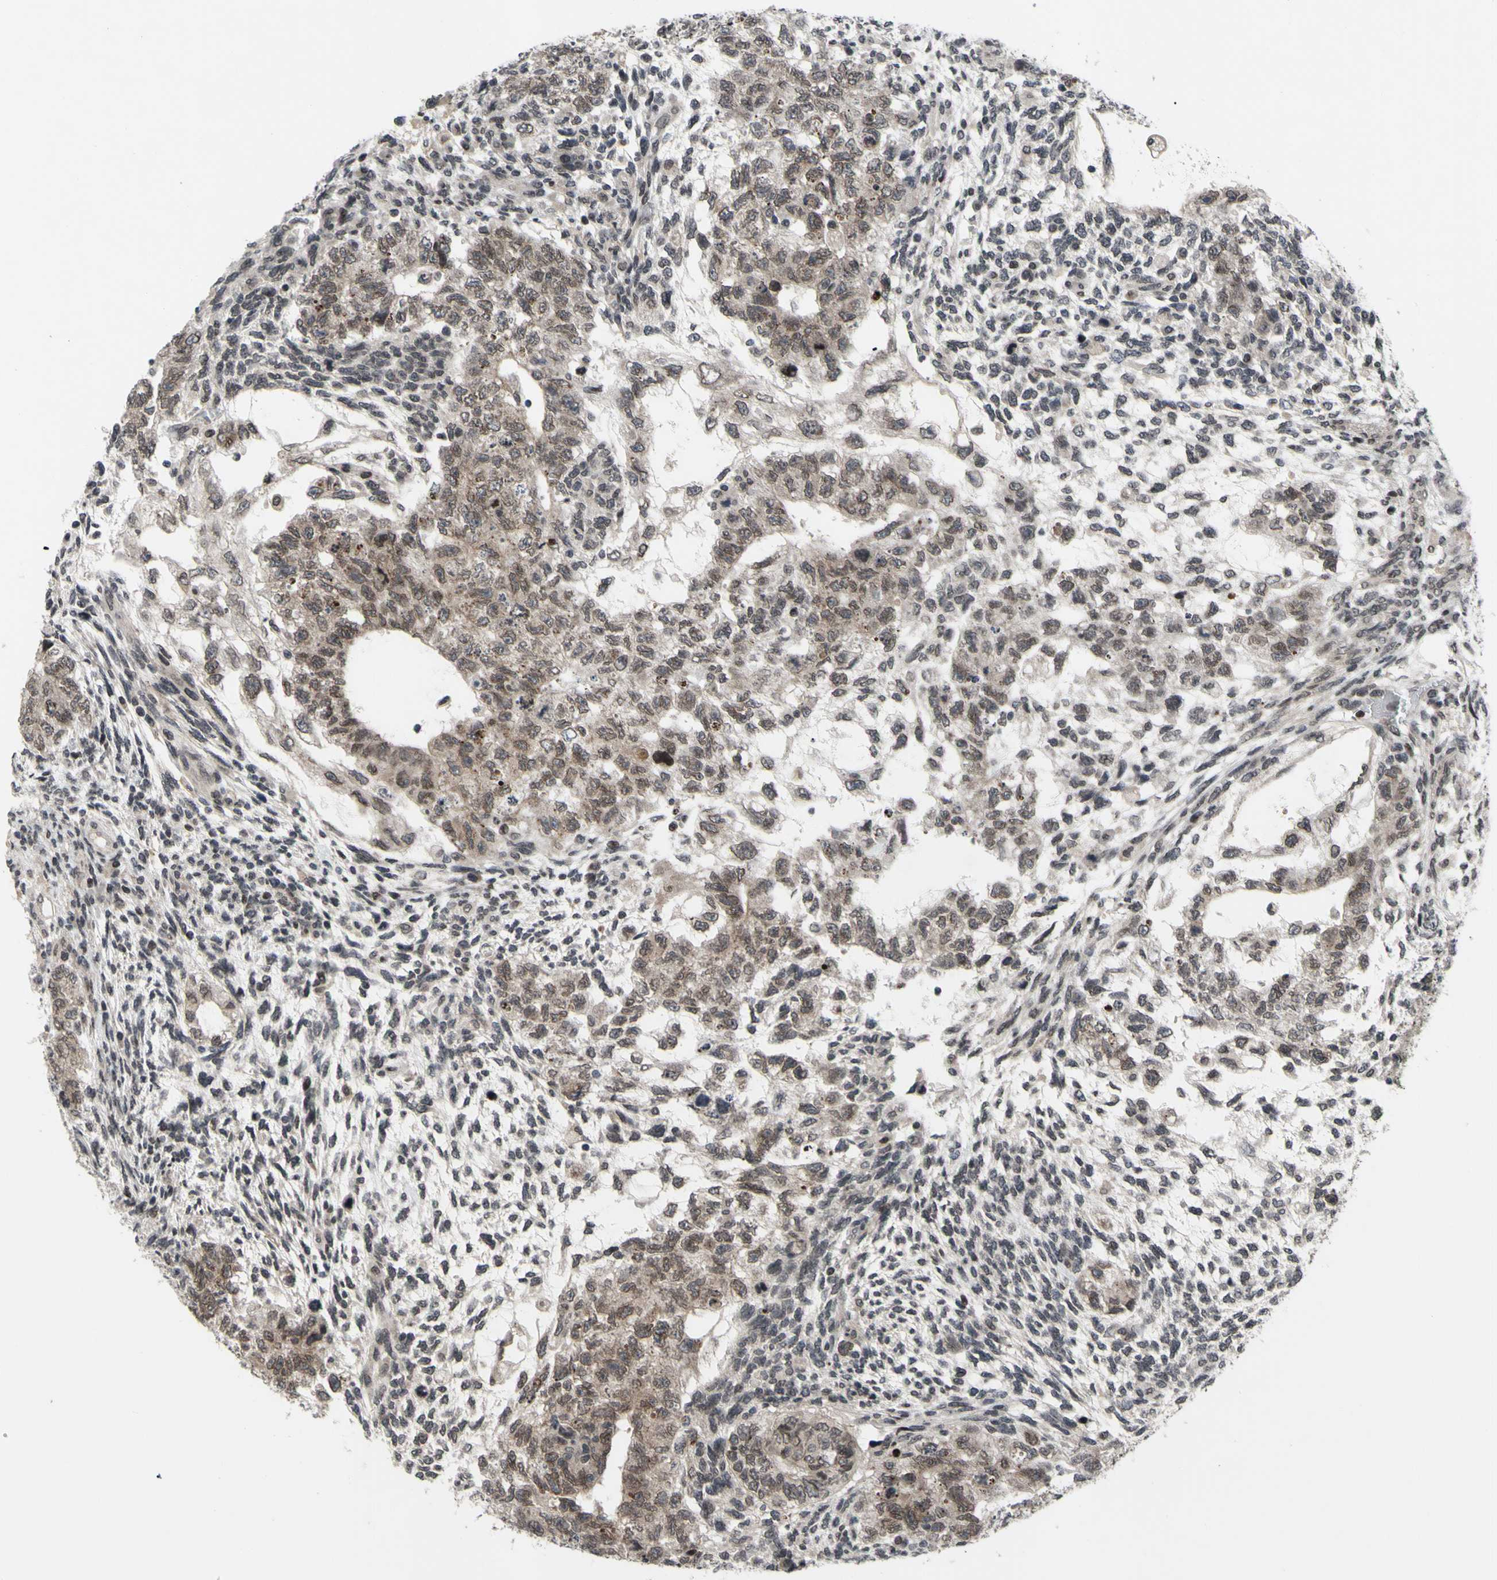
{"staining": {"intensity": "weak", "quantity": "25%-75%", "location": "cytoplasmic/membranous,nuclear"}, "tissue": "testis cancer", "cell_type": "Tumor cells", "image_type": "cancer", "snomed": [{"axis": "morphology", "description": "Normal tissue, NOS"}, {"axis": "morphology", "description": "Carcinoma, Embryonal, NOS"}, {"axis": "topography", "description": "Testis"}], "caption": "A brown stain labels weak cytoplasmic/membranous and nuclear positivity of a protein in human testis embryonal carcinoma tumor cells.", "gene": "XPO1", "patient": {"sex": "male", "age": 36}}